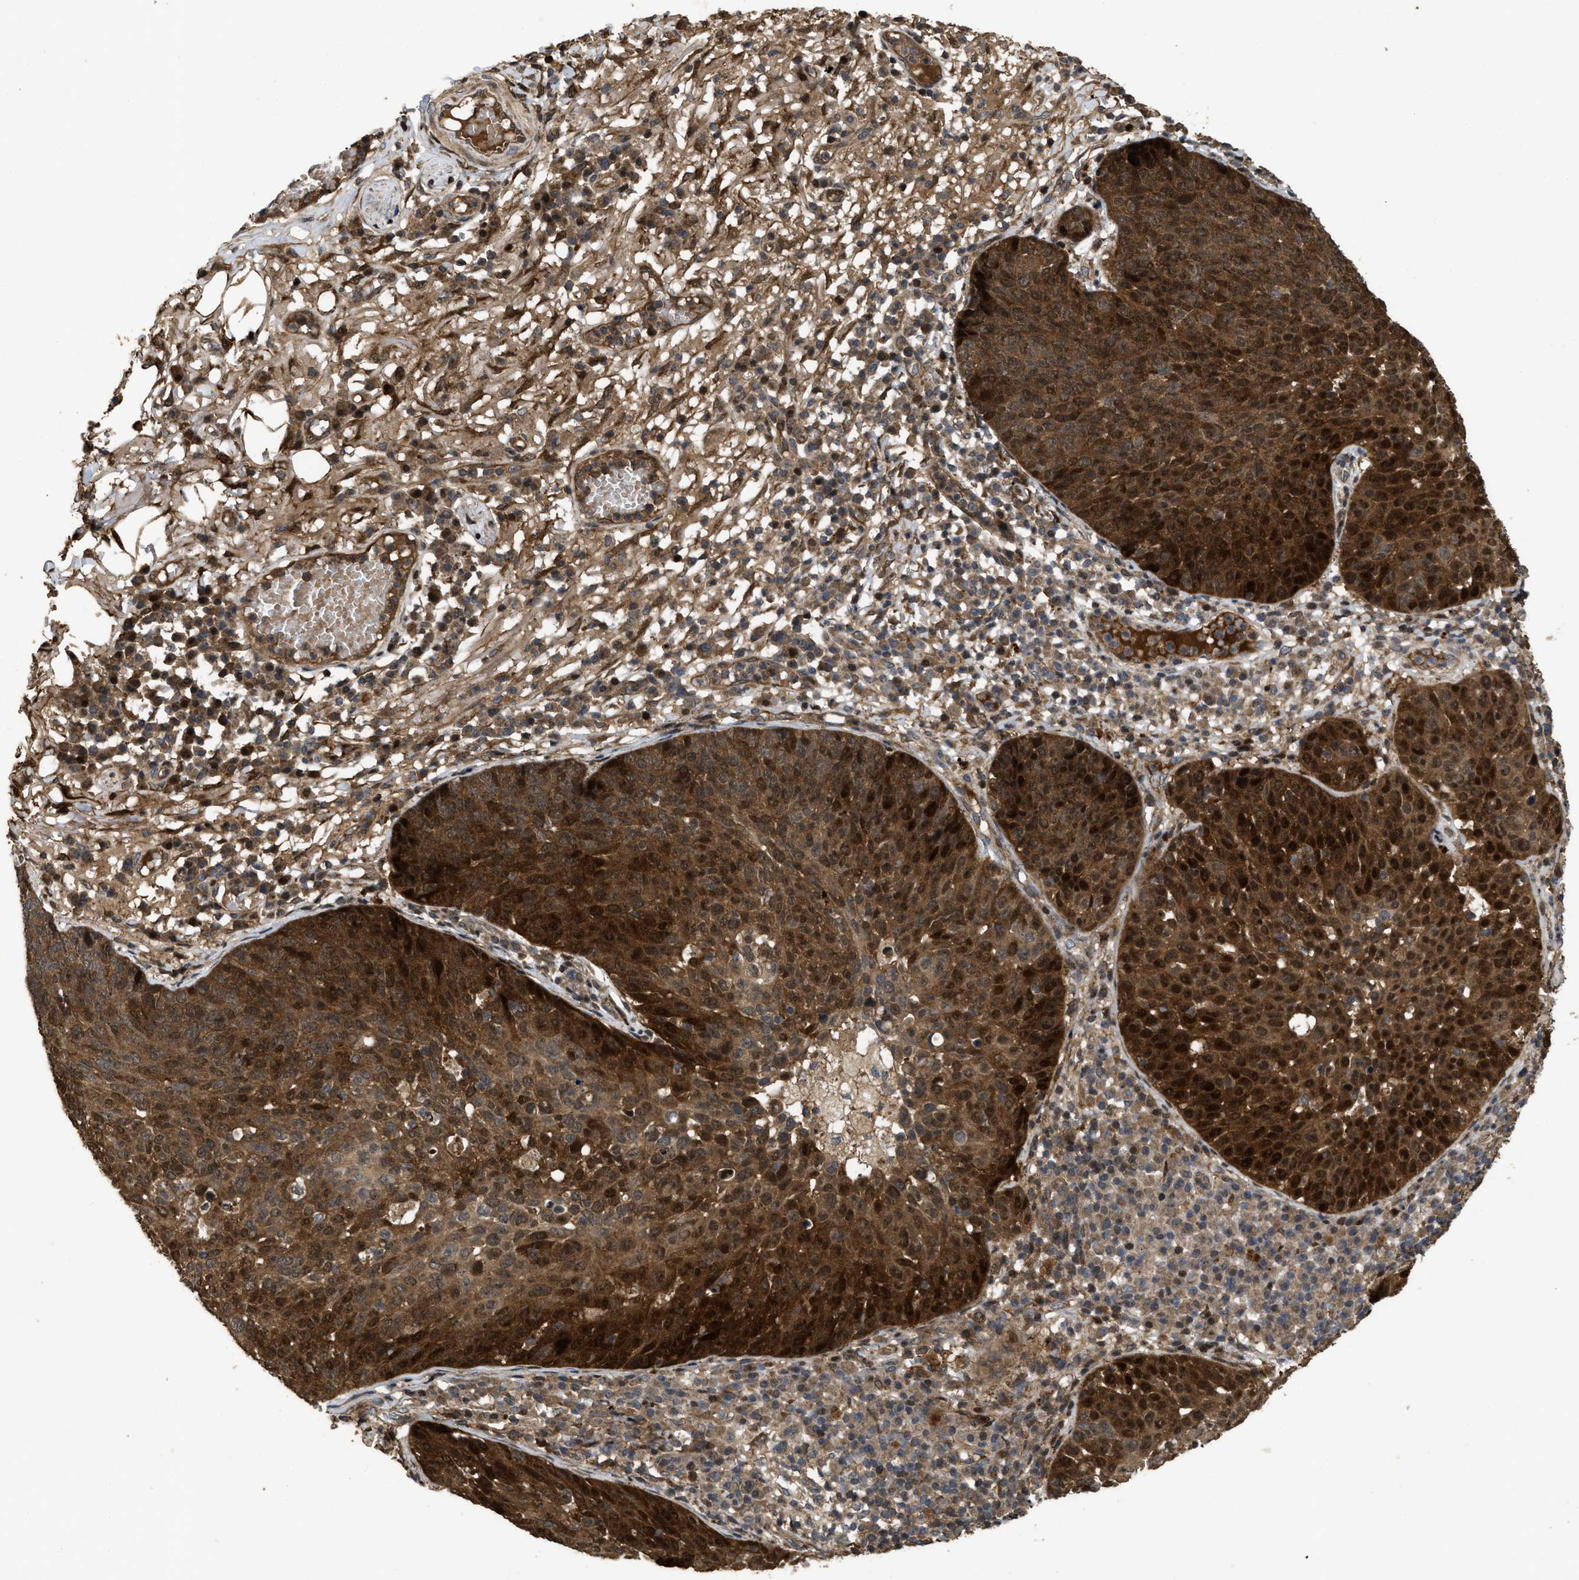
{"staining": {"intensity": "strong", "quantity": ">75%", "location": "cytoplasmic/membranous,nuclear"}, "tissue": "skin cancer", "cell_type": "Tumor cells", "image_type": "cancer", "snomed": [{"axis": "morphology", "description": "Squamous cell carcinoma in situ, NOS"}, {"axis": "morphology", "description": "Squamous cell carcinoma, NOS"}, {"axis": "topography", "description": "Skin"}], "caption": "The micrograph exhibits a brown stain indicating the presence of a protein in the cytoplasmic/membranous and nuclear of tumor cells in skin squamous cell carcinoma.", "gene": "CBR3", "patient": {"sex": "male", "age": 93}}